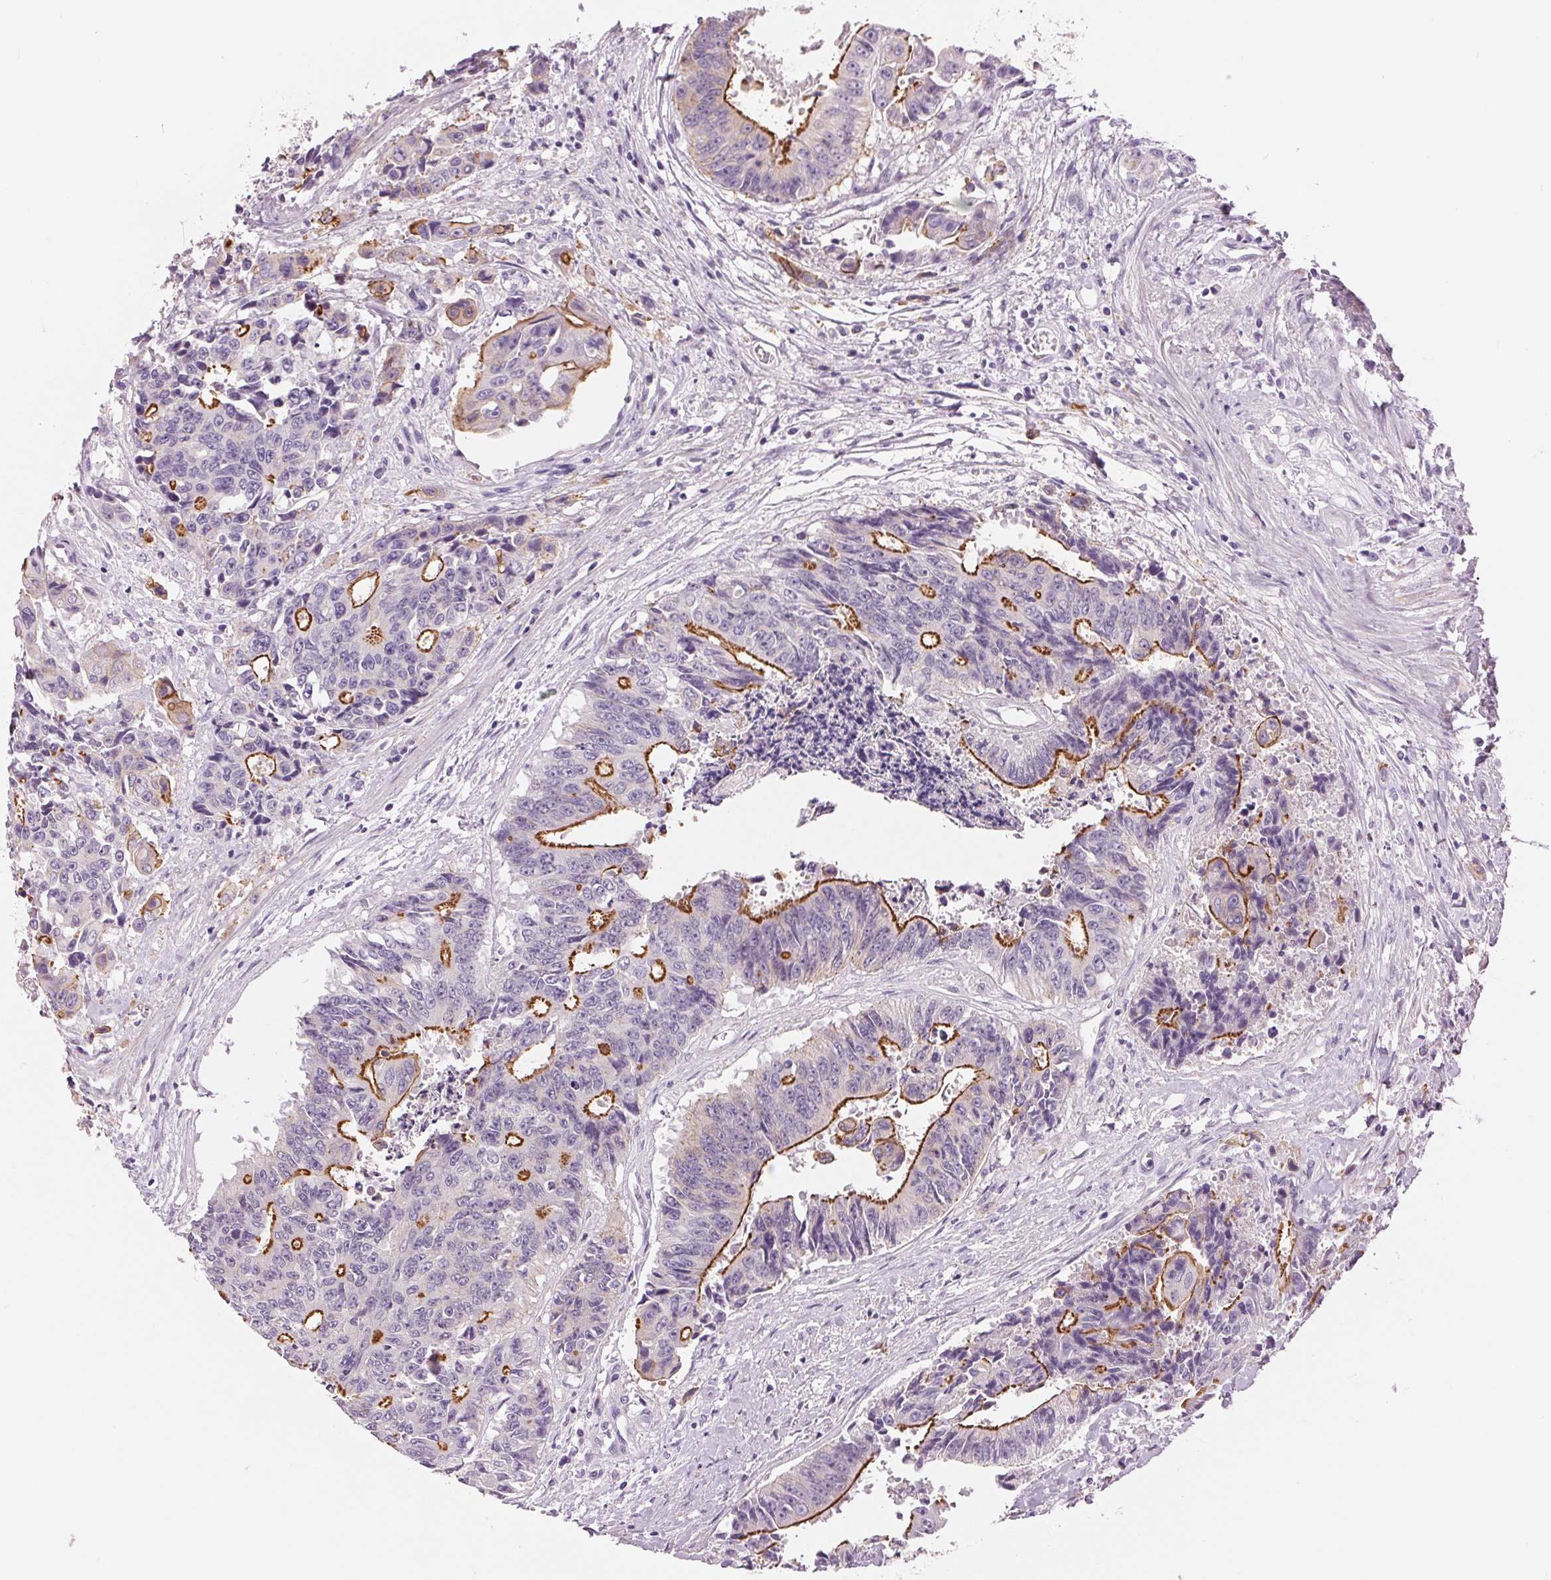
{"staining": {"intensity": "strong", "quantity": "<25%", "location": "cytoplasmic/membranous"}, "tissue": "colorectal cancer", "cell_type": "Tumor cells", "image_type": "cancer", "snomed": [{"axis": "morphology", "description": "Adenocarcinoma, NOS"}, {"axis": "topography", "description": "Rectum"}], "caption": "Brown immunohistochemical staining in adenocarcinoma (colorectal) demonstrates strong cytoplasmic/membranous staining in approximately <25% of tumor cells.", "gene": "MISP", "patient": {"sex": "male", "age": 54}}